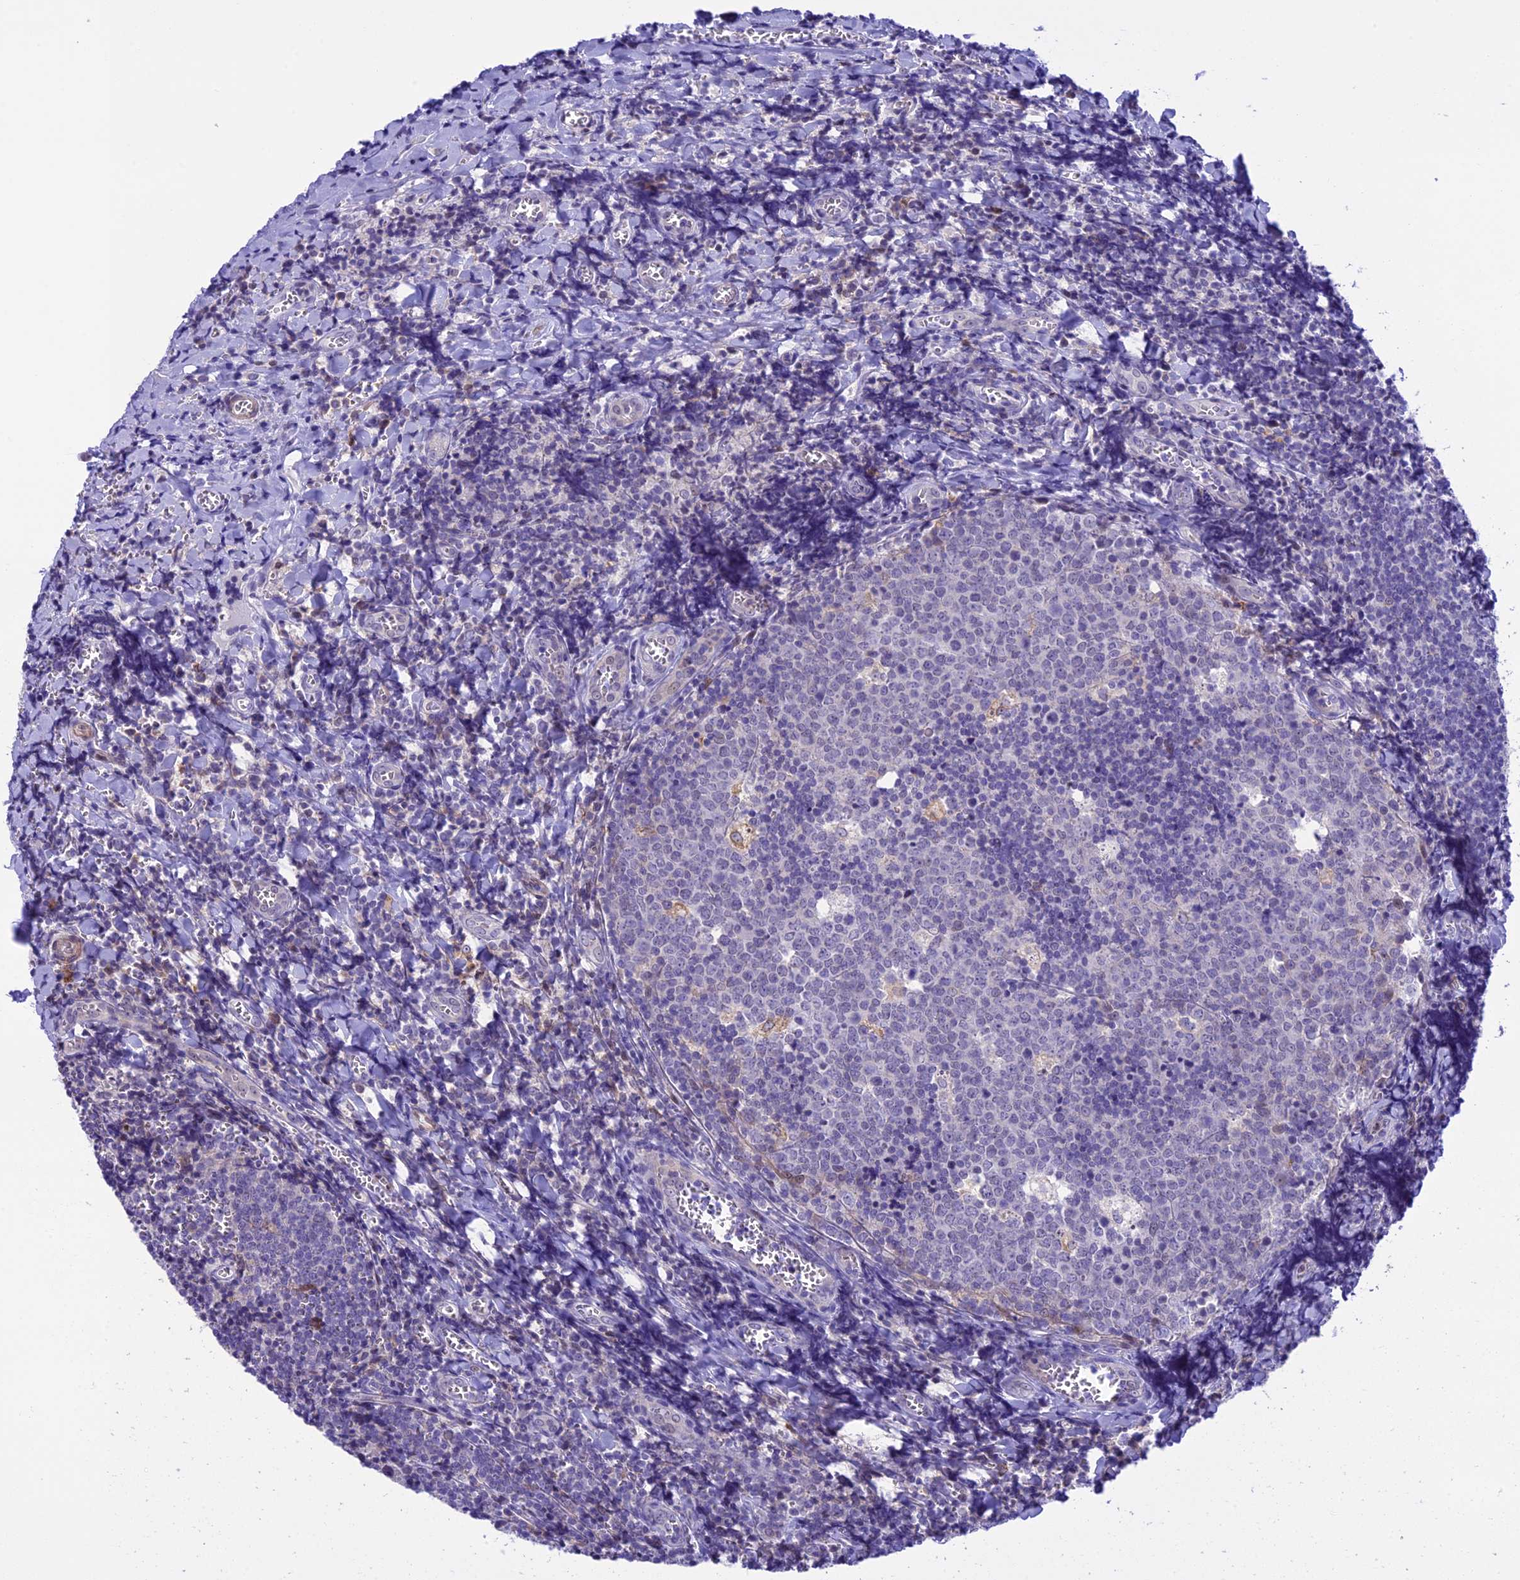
{"staining": {"intensity": "negative", "quantity": "none", "location": "none"}, "tissue": "tonsil", "cell_type": "Germinal center cells", "image_type": "normal", "snomed": [{"axis": "morphology", "description": "Normal tissue, NOS"}, {"axis": "topography", "description": "Tonsil"}], "caption": "Histopathology image shows no significant protein positivity in germinal center cells of normal tonsil.", "gene": "IGSF6", "patient": {"sex": "male", "age": 27}}